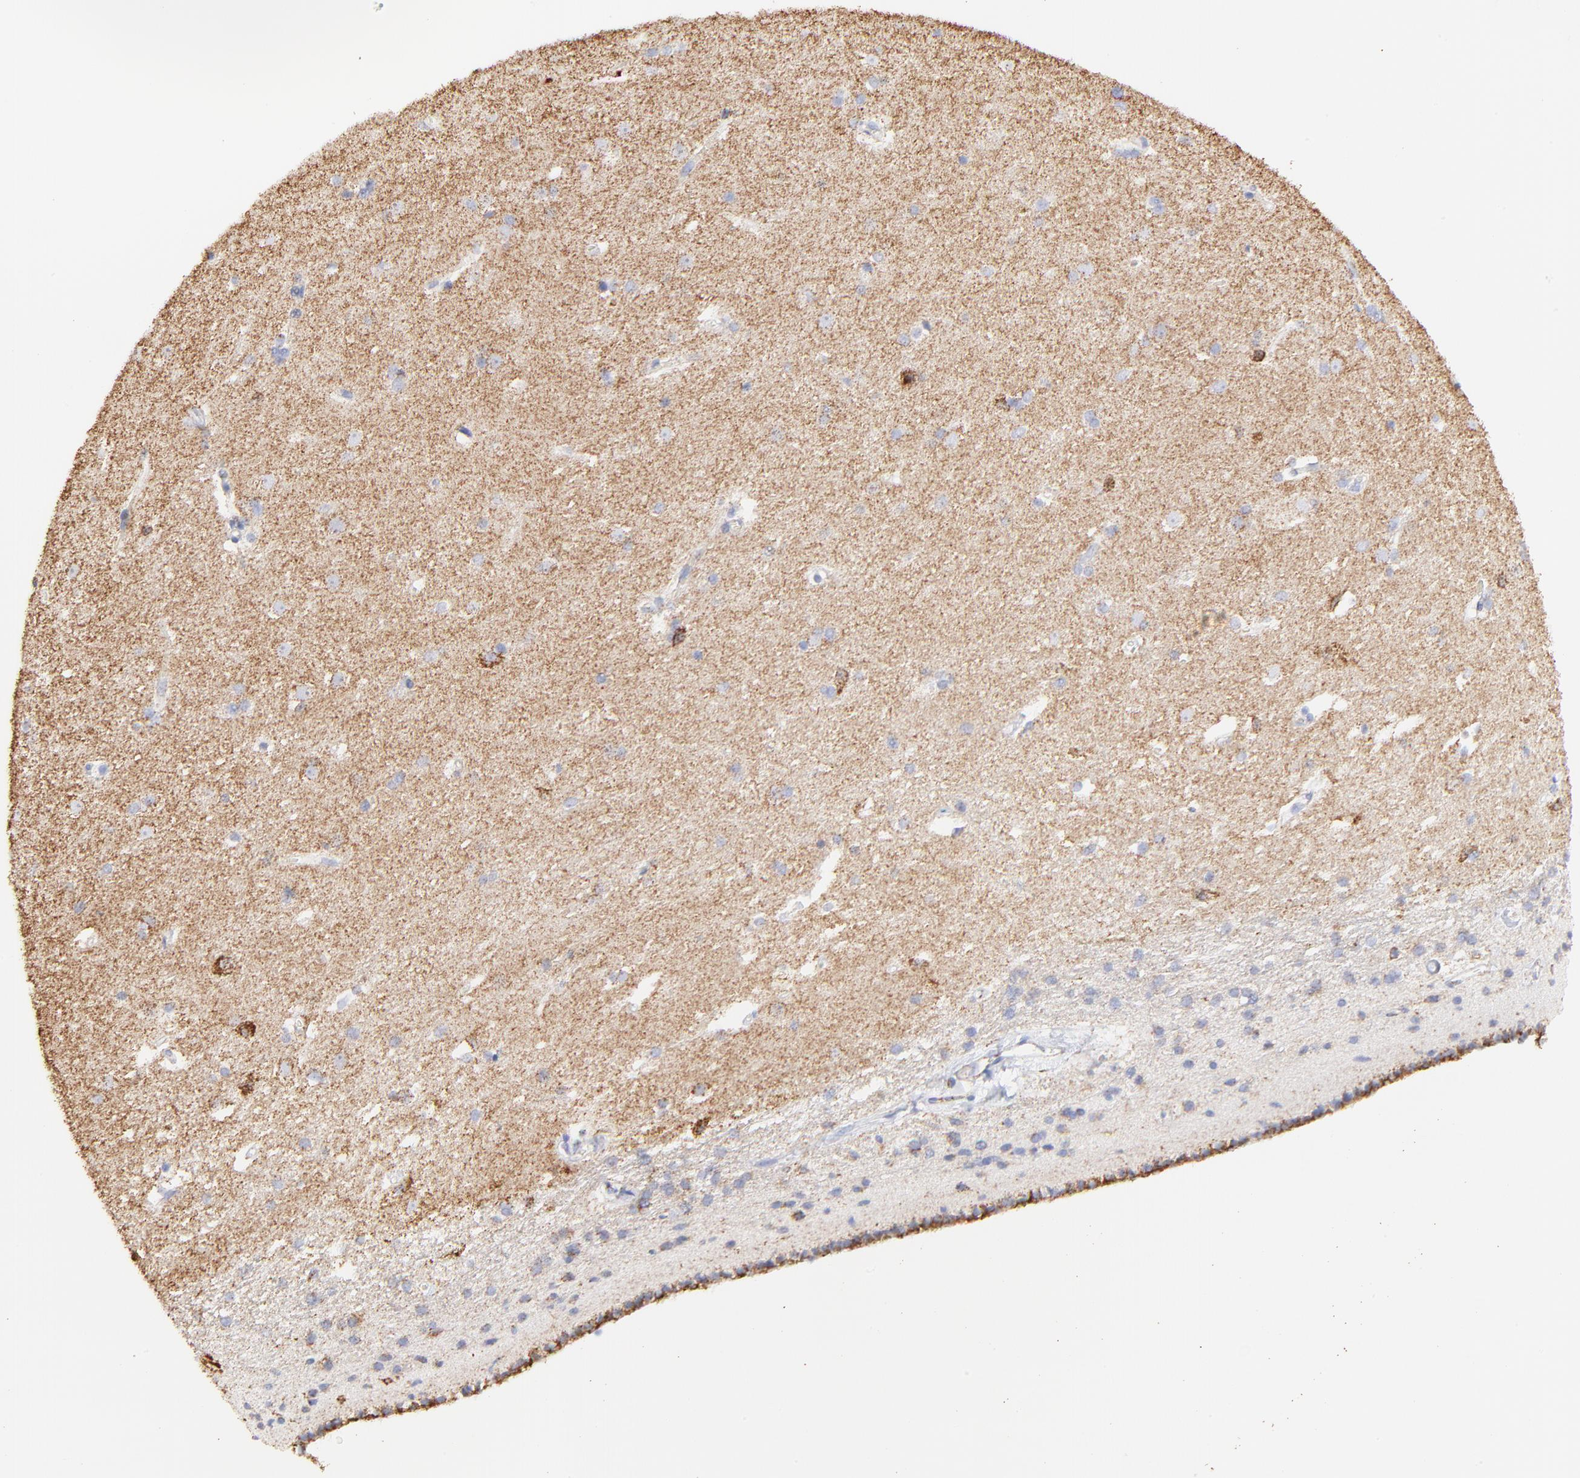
{"staining": {"intensity": "negative", "quantity": "none", "location": "none"}, "tissue": "caudate", "cell_type": "Glial cells", "image_type": "normal", "snomed": [{"axis": "morphology", "description": "Normal tissue, NOS"}, {"axis": "topography", "description": "Lateral ventricle wall"}], "caption": "High power microscopy photomicrograph of an immunohistochemistry (IHC) histopathology image of benign caudate, revealing no significant staining in glial cells.", "gene": "COX4I1", "patient": {"sex": "female", "age": 19}}